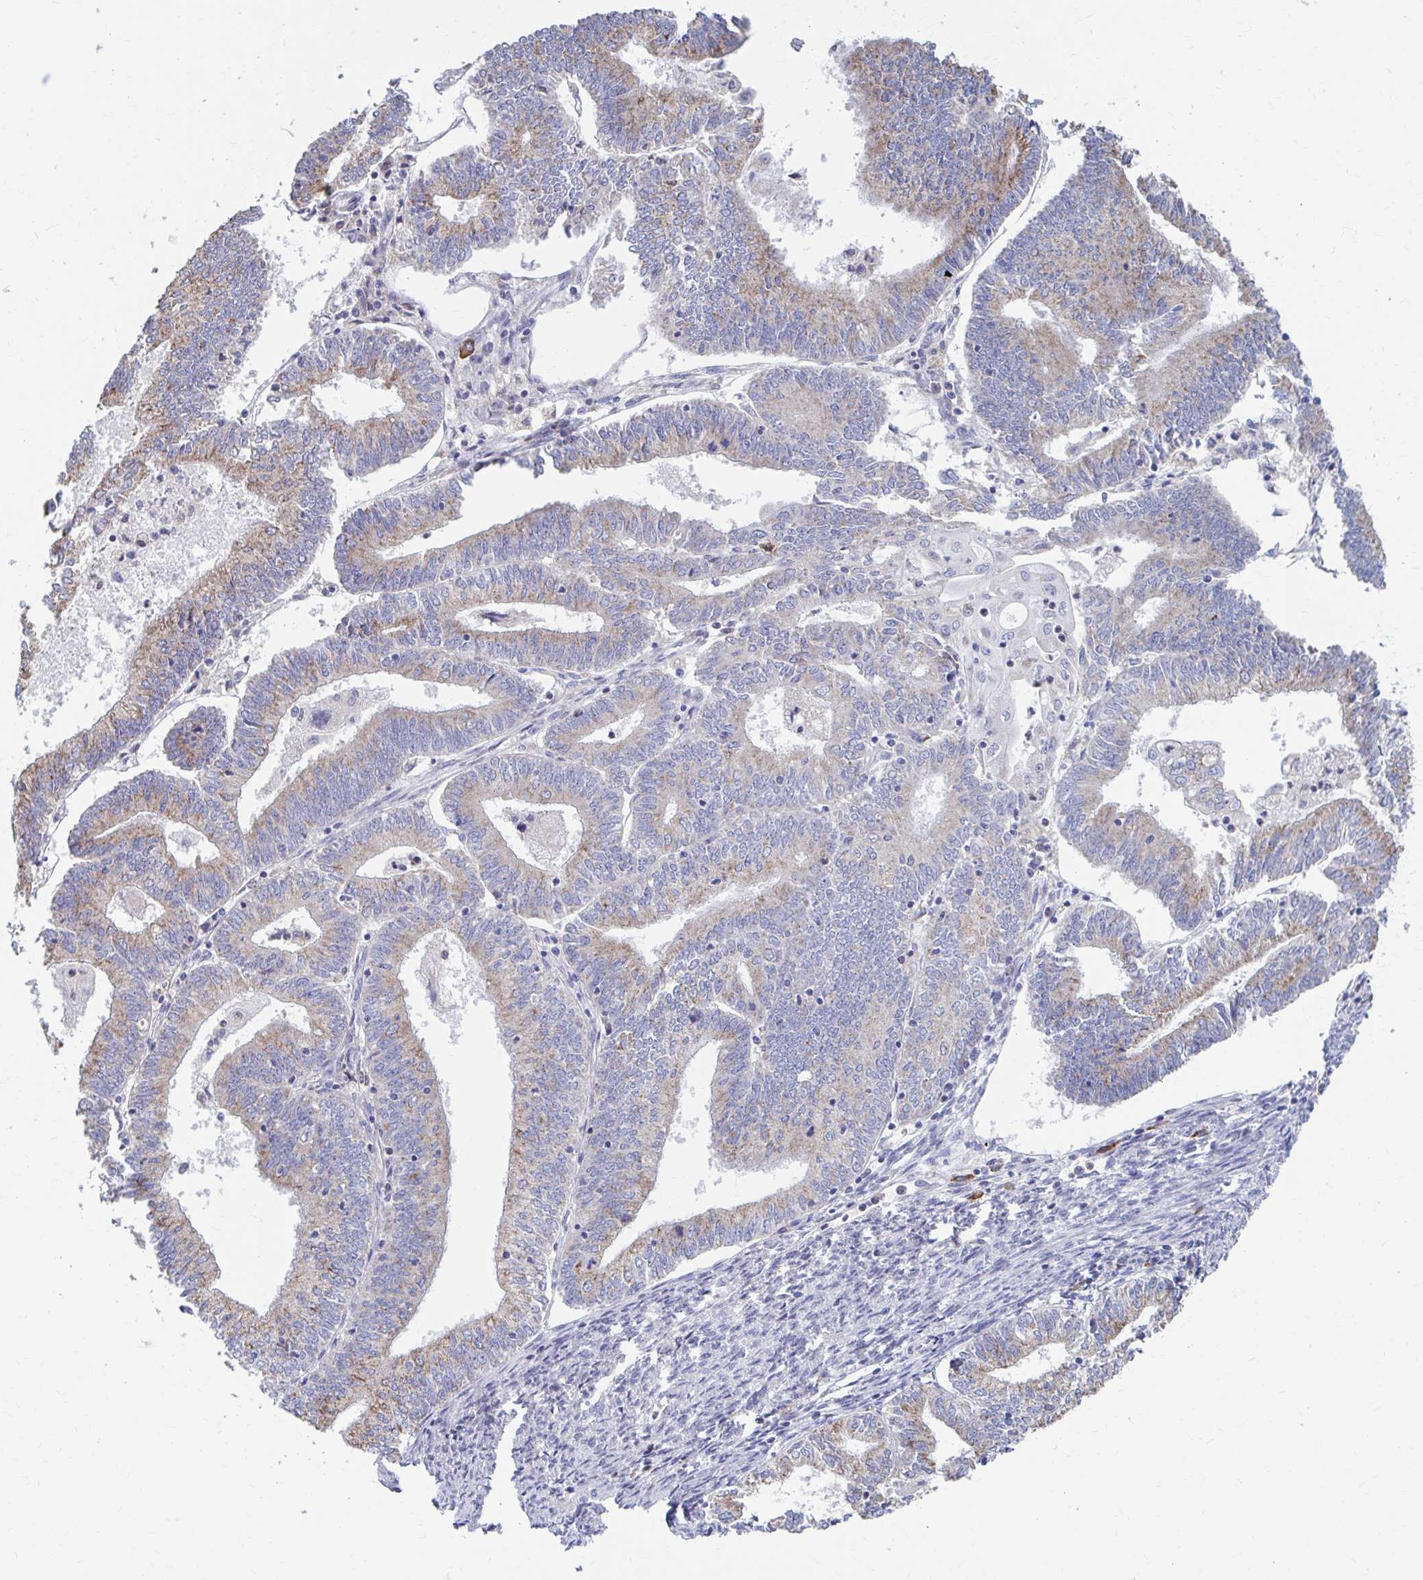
{"staining": {"intensity": "weak", "quantity": "25%-75%", "location": "cytoplasmic/membranous"}, "tissue": "endometrial cancer", "cell_type": "Tumor cells", "image_type": "cancer", "snomed": [{"axis": "morphology", "description": "Adenocarcinoma, NOS"}, {"axis": "topography", "description": "Endometrium"}], "caption": "Weak cytoplasmic/membranous expression is seen in approximately 25%-75% of tumor cells in endometrial cancer.", "gene": "FKBP2", "patient": {"sex": "female", "age": 61}}